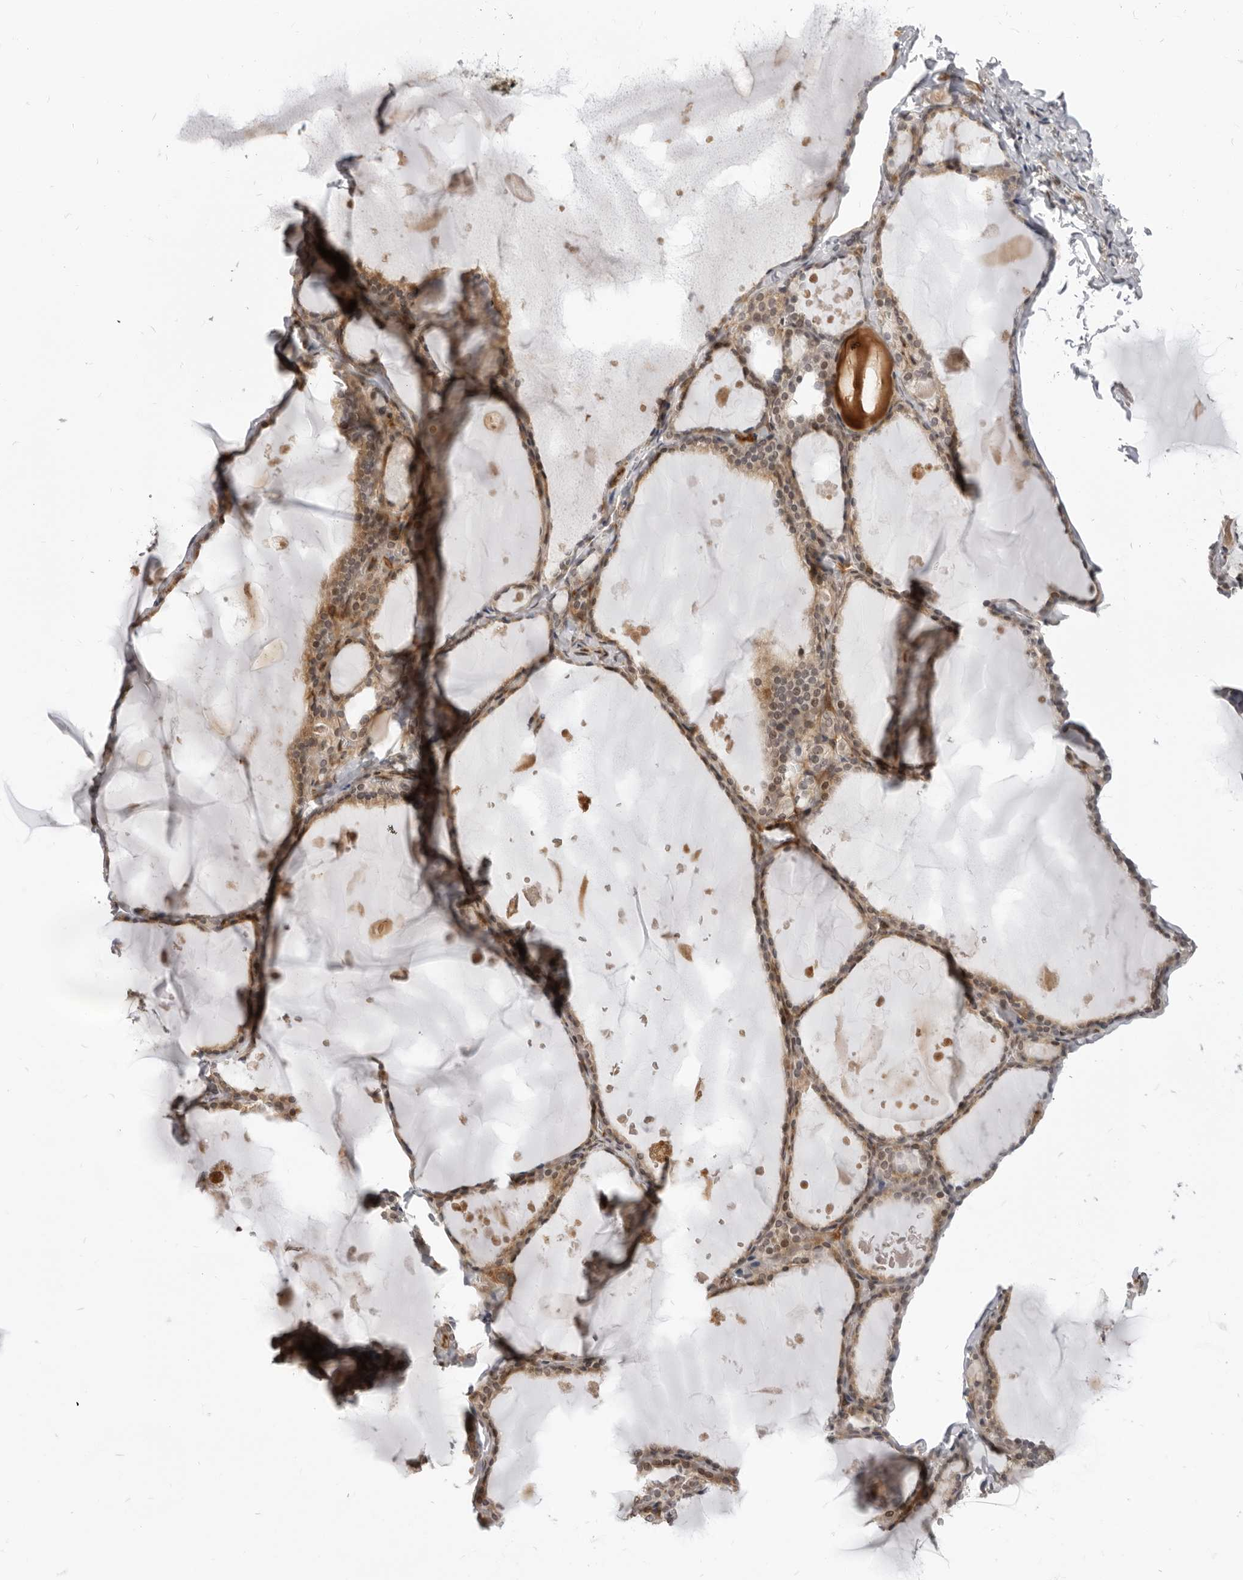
{"staining": {"intensity": "moderate", "quantity": ">75%", "location": "cytoplasmic/membranous,nuclear"}, "tissue": "thyroid gland", "cell_type": "Glandular cells", "image_type": "normal", "snomed": [{"axis": "morphology", "description": "Normal tissue, NOS"}, {"axis": "topography", "description": "Thyroid gland"}], "caption": "IHC staining of benign thyroid gland, which demonstrates medium levels of moderate cytoplasmic/membranous,nuclear expression in about >75% of glandular cells indicating moderate cytoplasmic/membranous,nuclear protein positivity. The staining was performed using DAB (3,3'-diaminobenzidine) (brown) for protein detection and nuclei were counterstained in hematoxylin (blue).", "gene": "SRGAP2", "patient": {"sex": "male", "age": 56}}